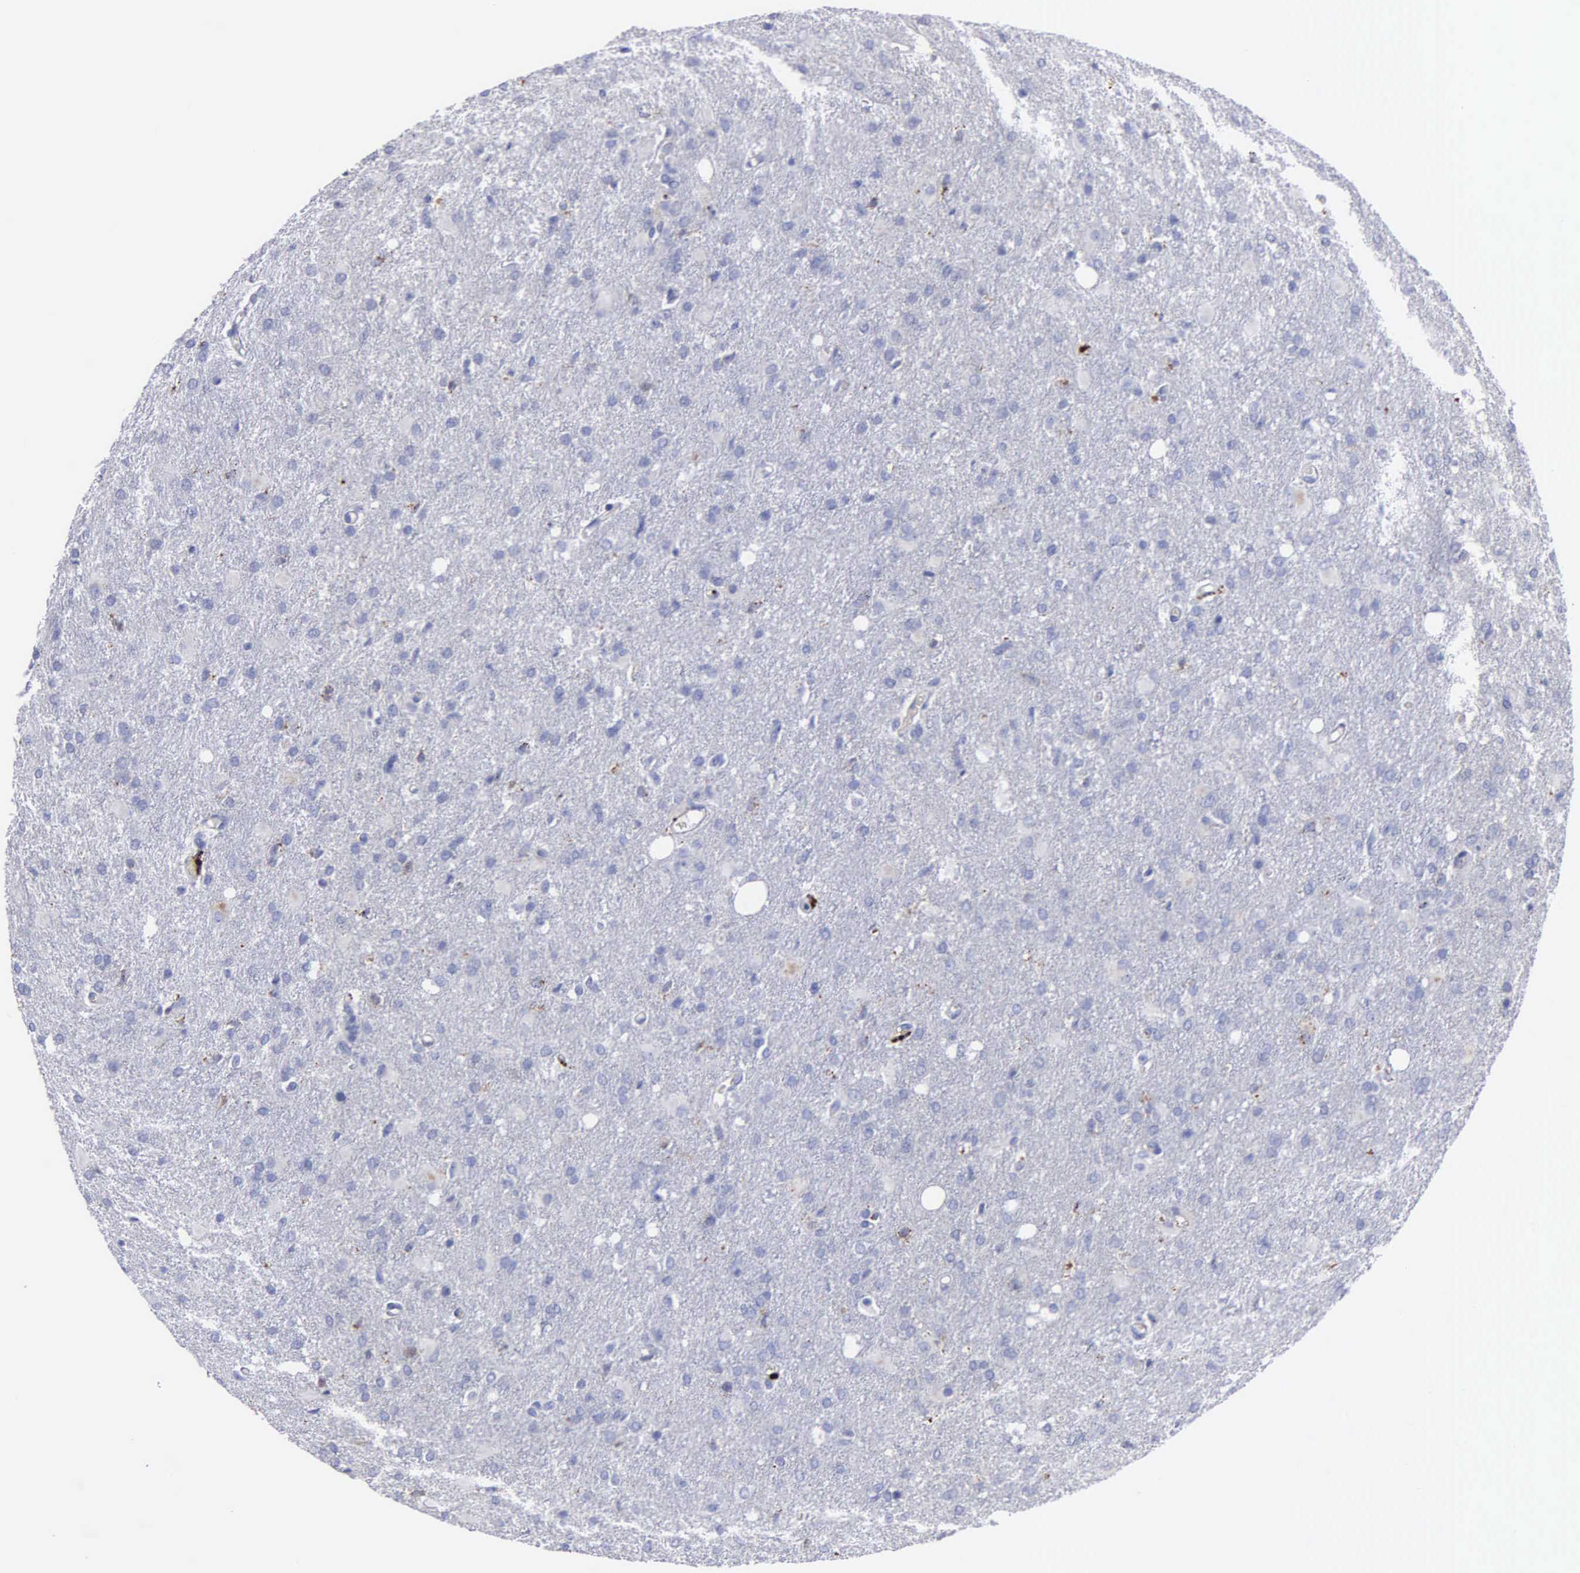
{"staining": {"intensity": "negative", "quantity": "none", "location": "none"}, "tissue": "glioma", "cell_type": "Tumor cells", "image_type": "cancer", "snomed": [{"axis": "morphology", "description": "Glioma, malignant, High grade"}, {"axis": "topography", "description": "Brain"}], "caption": "Immunohistochemistry of human glioma reveals no expression in tumor cells.", "gene": "CTSH", "patient": {"sex": "male", "age": 68}}